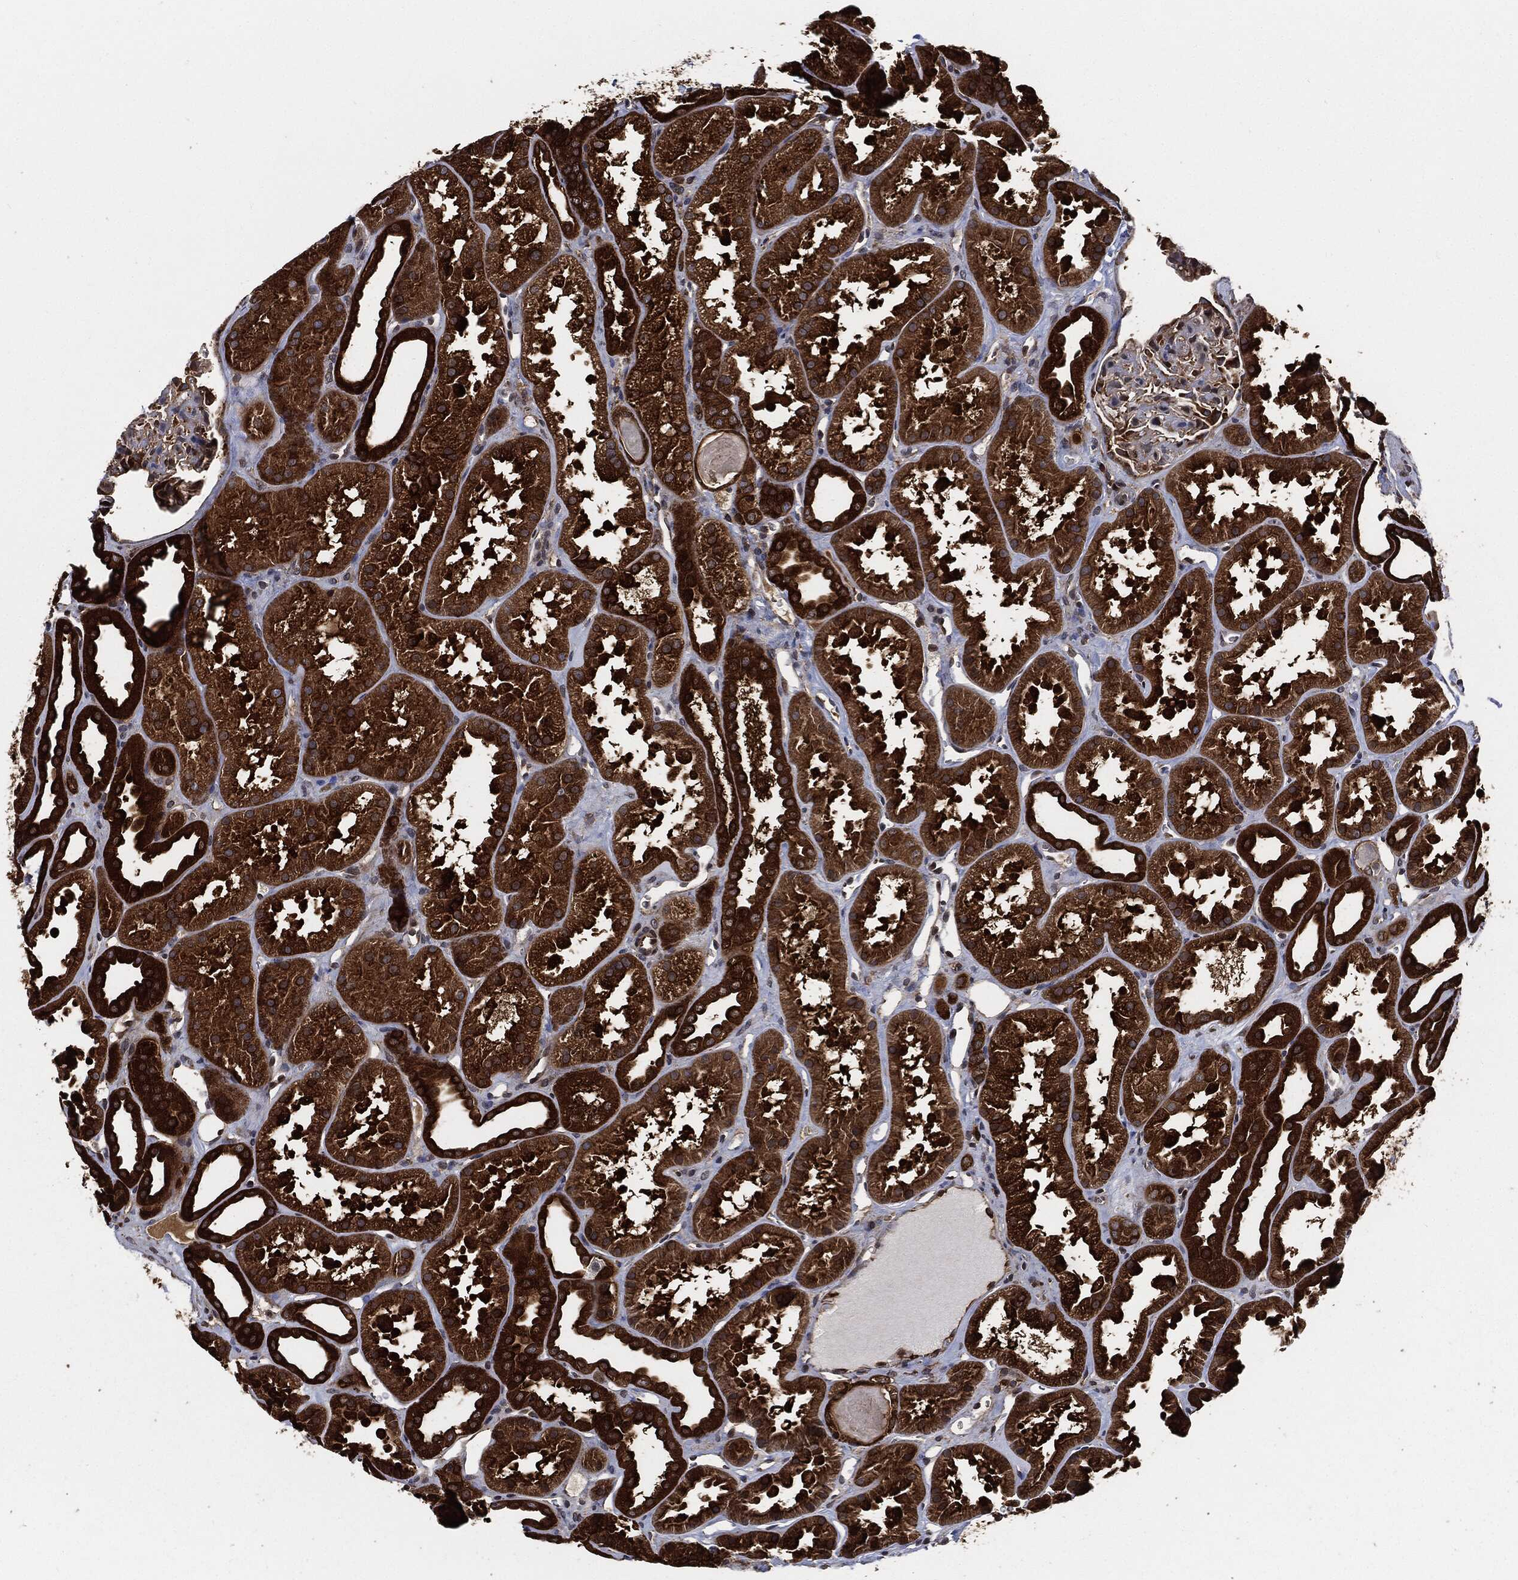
{"staining": {"intensity": "weak", "quantity": "<25%", "location": "cytoplasmic/membranous"}, "tissue": "kidney", "cell_type": "Cells in glomeruli", "image_type": "normal", "snomed": [{"axis": "morphology", "description": "Normal tissue, NOS"}, {"axis": "topography", "description": "Kidney"}], "caption": "Immunohistochemistry (IHC) image of normal kidney: kidney stained with DAB reveals no significant protein positivity in cells in glomeruli.", "gene": "PRDX2", "patient": {"sex": "male", "age": 61}}